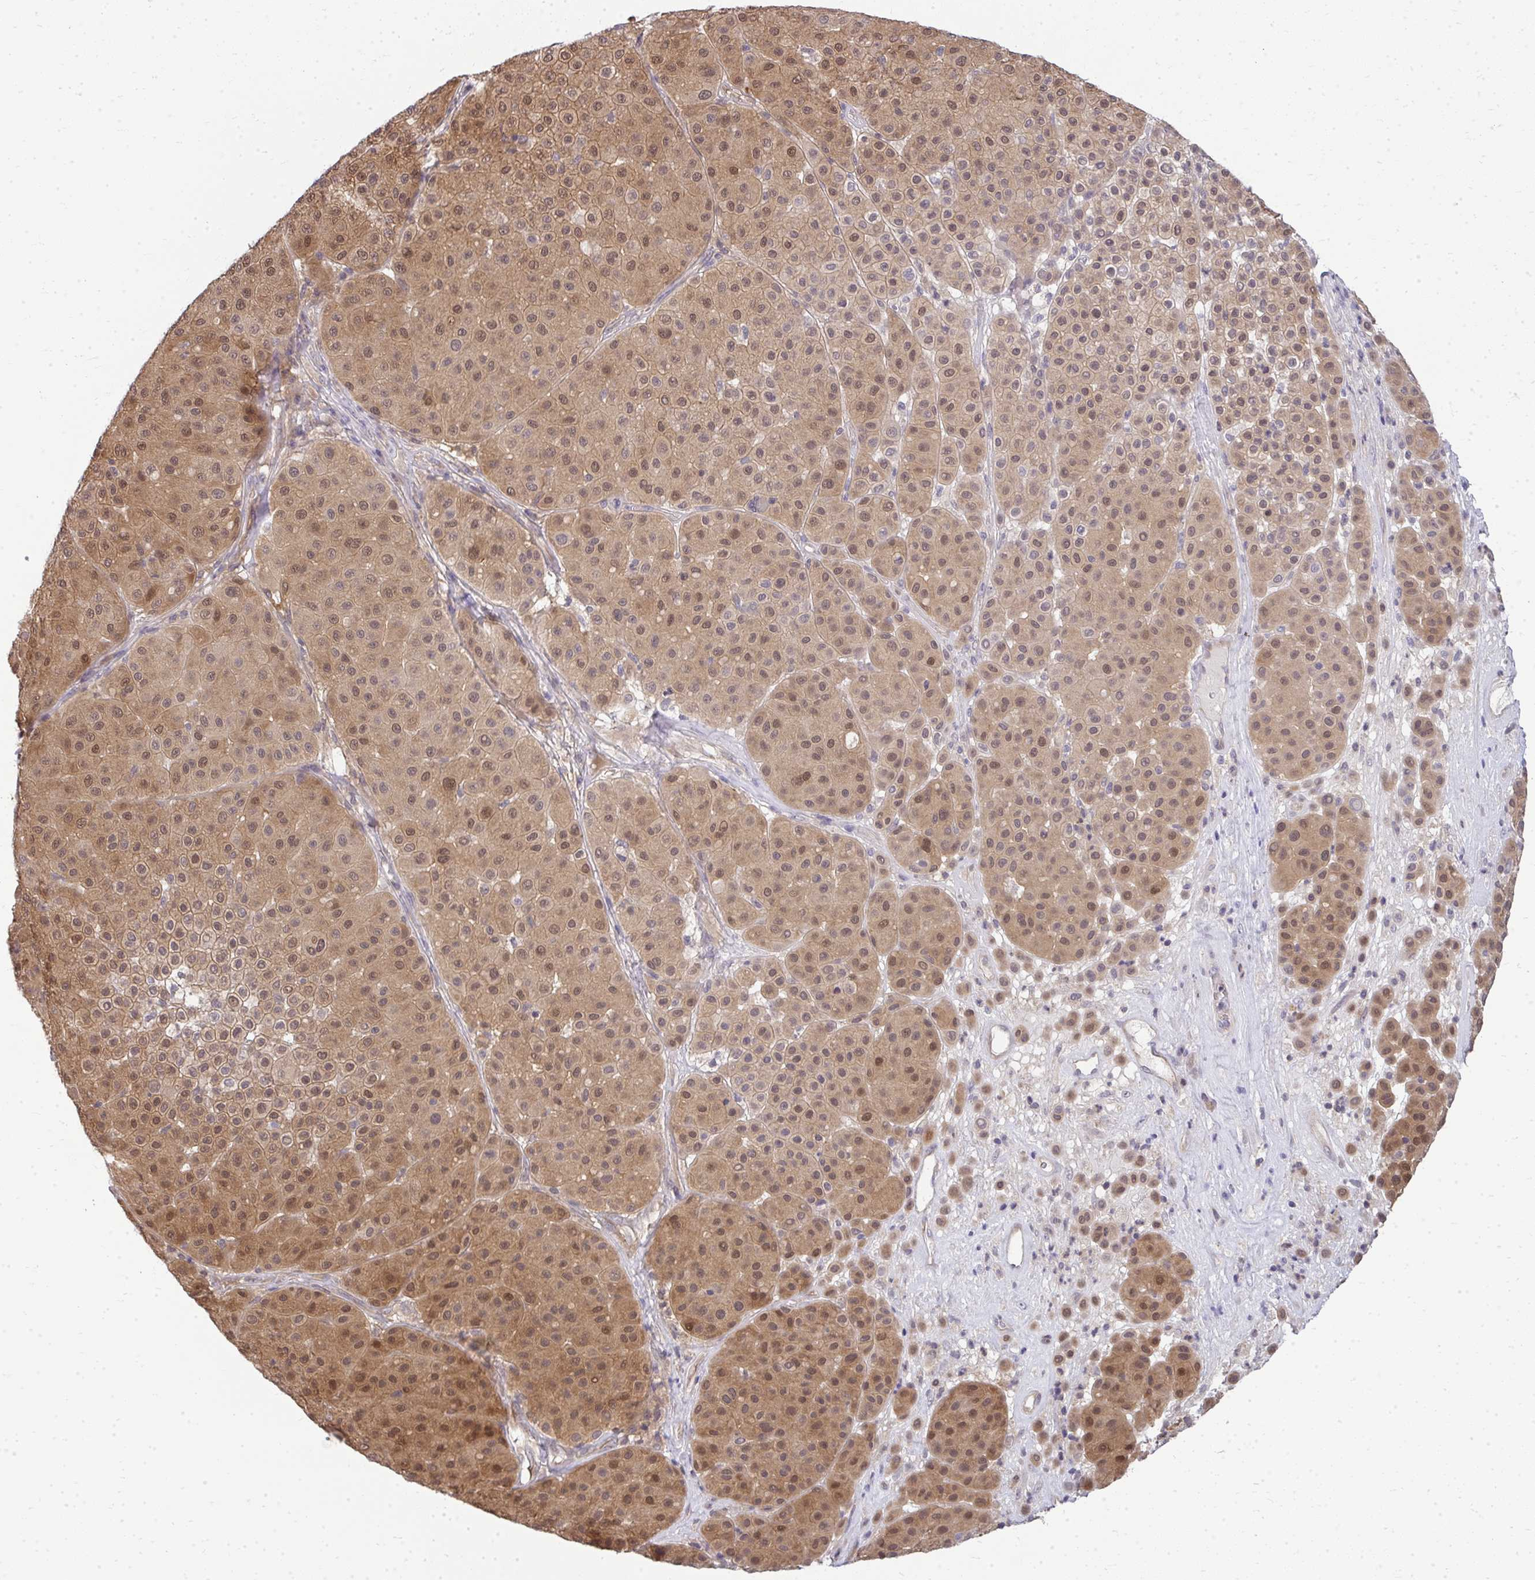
{"staining": {"intensity": "moderate", "quantity": ">75%", "location": "cytoplasmic/membranous,nuclear"}, "tissue": "melanoma", "cell_type": "Tumor cells", "image_type": "cancer", "snomed": [{"axis": "morphology", "description": "Malignant melanoma, Metastatic site"}, {"axis": "topography", "description": "Smooth muscle"}], "caption": "DAB (3,3'-diaminobenzidine) immunohistochemical staining of human malignant melanoma (metastatic site) displays moderate cytoplasmic/membranous and nuclear protein staining in about >75% of tumor cells.", "gene": "HDHD2", "patient": {"sex": "male", "age": 41}}